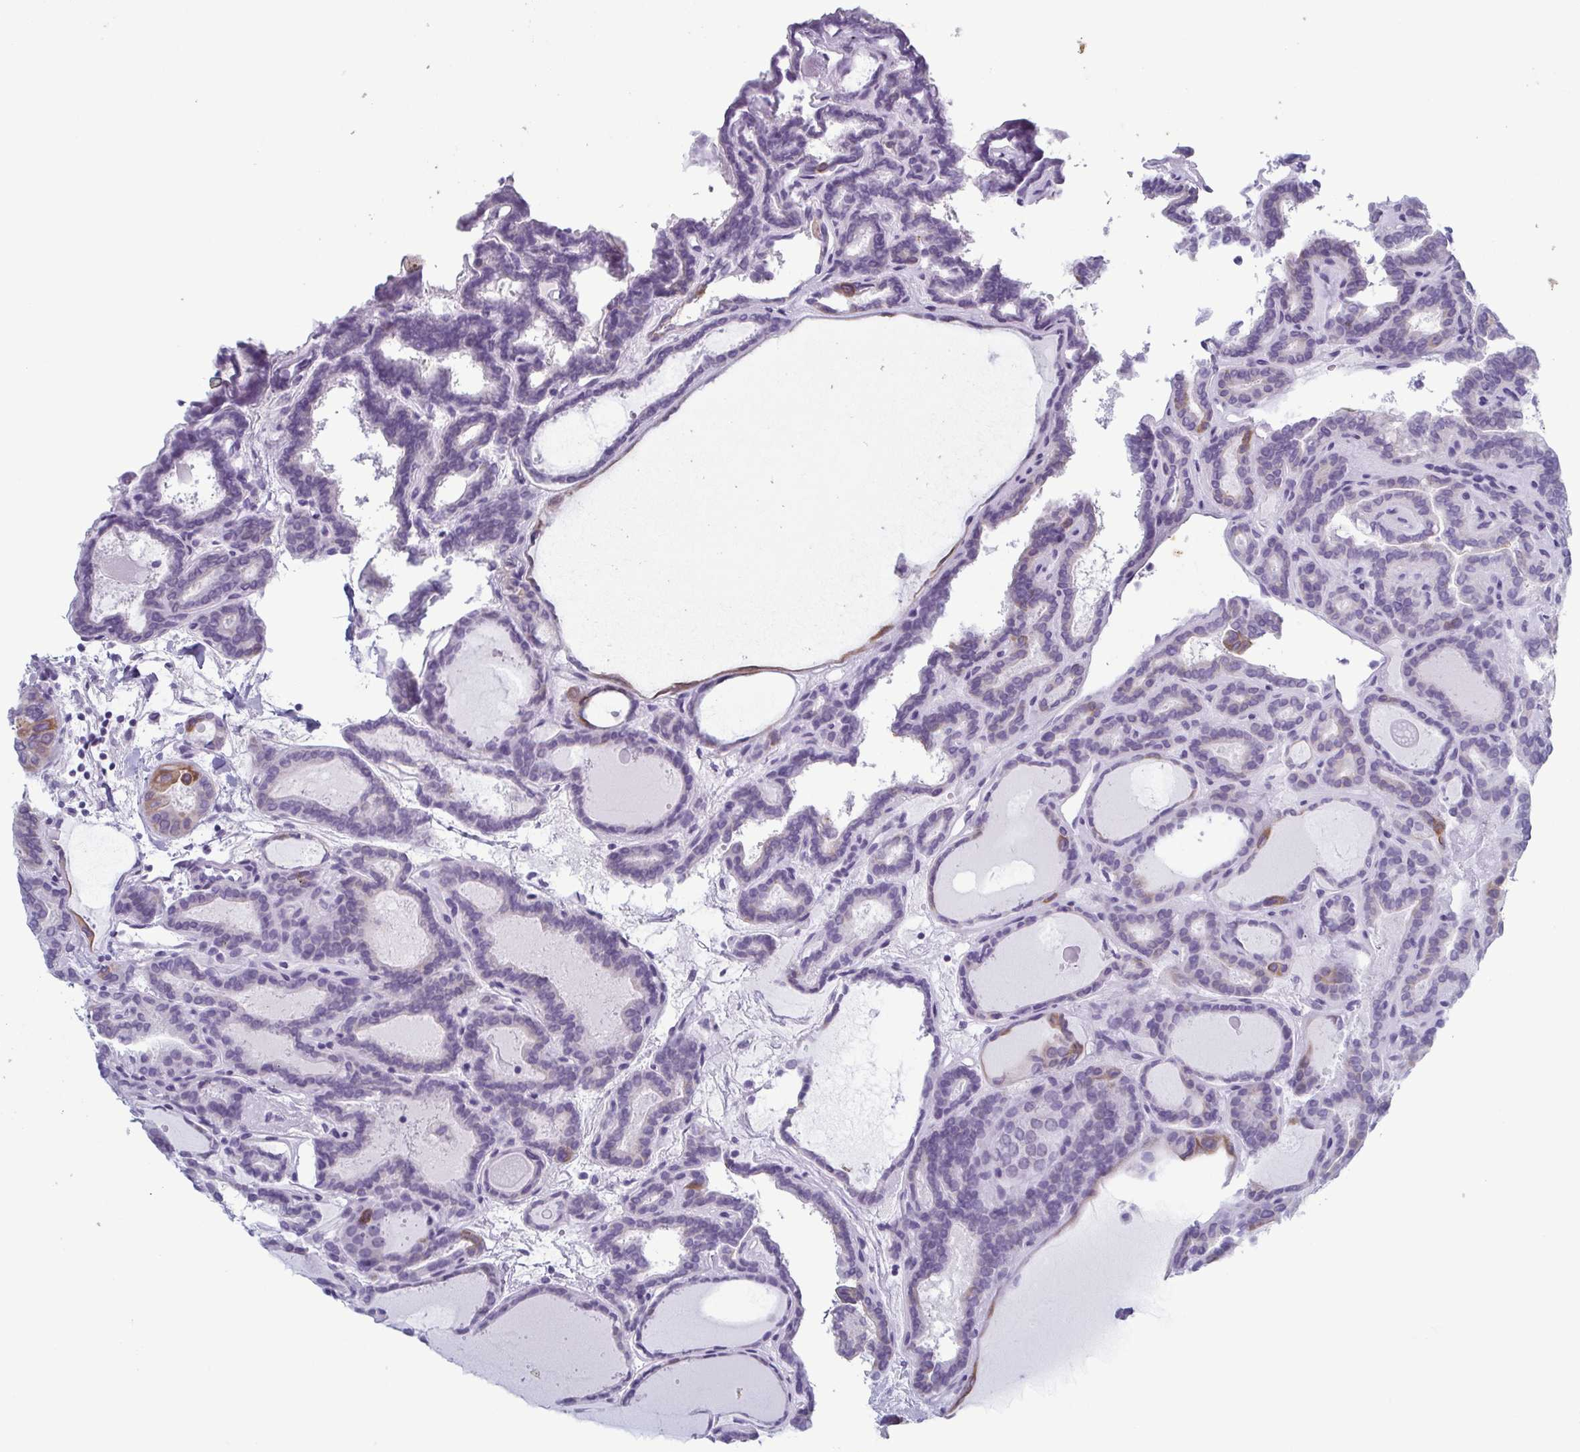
{"staining": {"intensity": "weak", "quantity": "<25%", "location": "cytoplasmic/membranous"}, "tissue": "thyroid cancer", "cell_type": "Tumor cells", "image_type": "cancer", "snomed": [{"axis": "morphology", "description": "Papillary adenocarcinoma, NOS"}, {"axis": "topography", "description": "Thyroid gland"}], "caption": "Tumor cells show no significant protein expression in thyroid papillary adenocarcinoma.", "gene": "KRT10", "patient": {"sex": "female", "age": 46}}